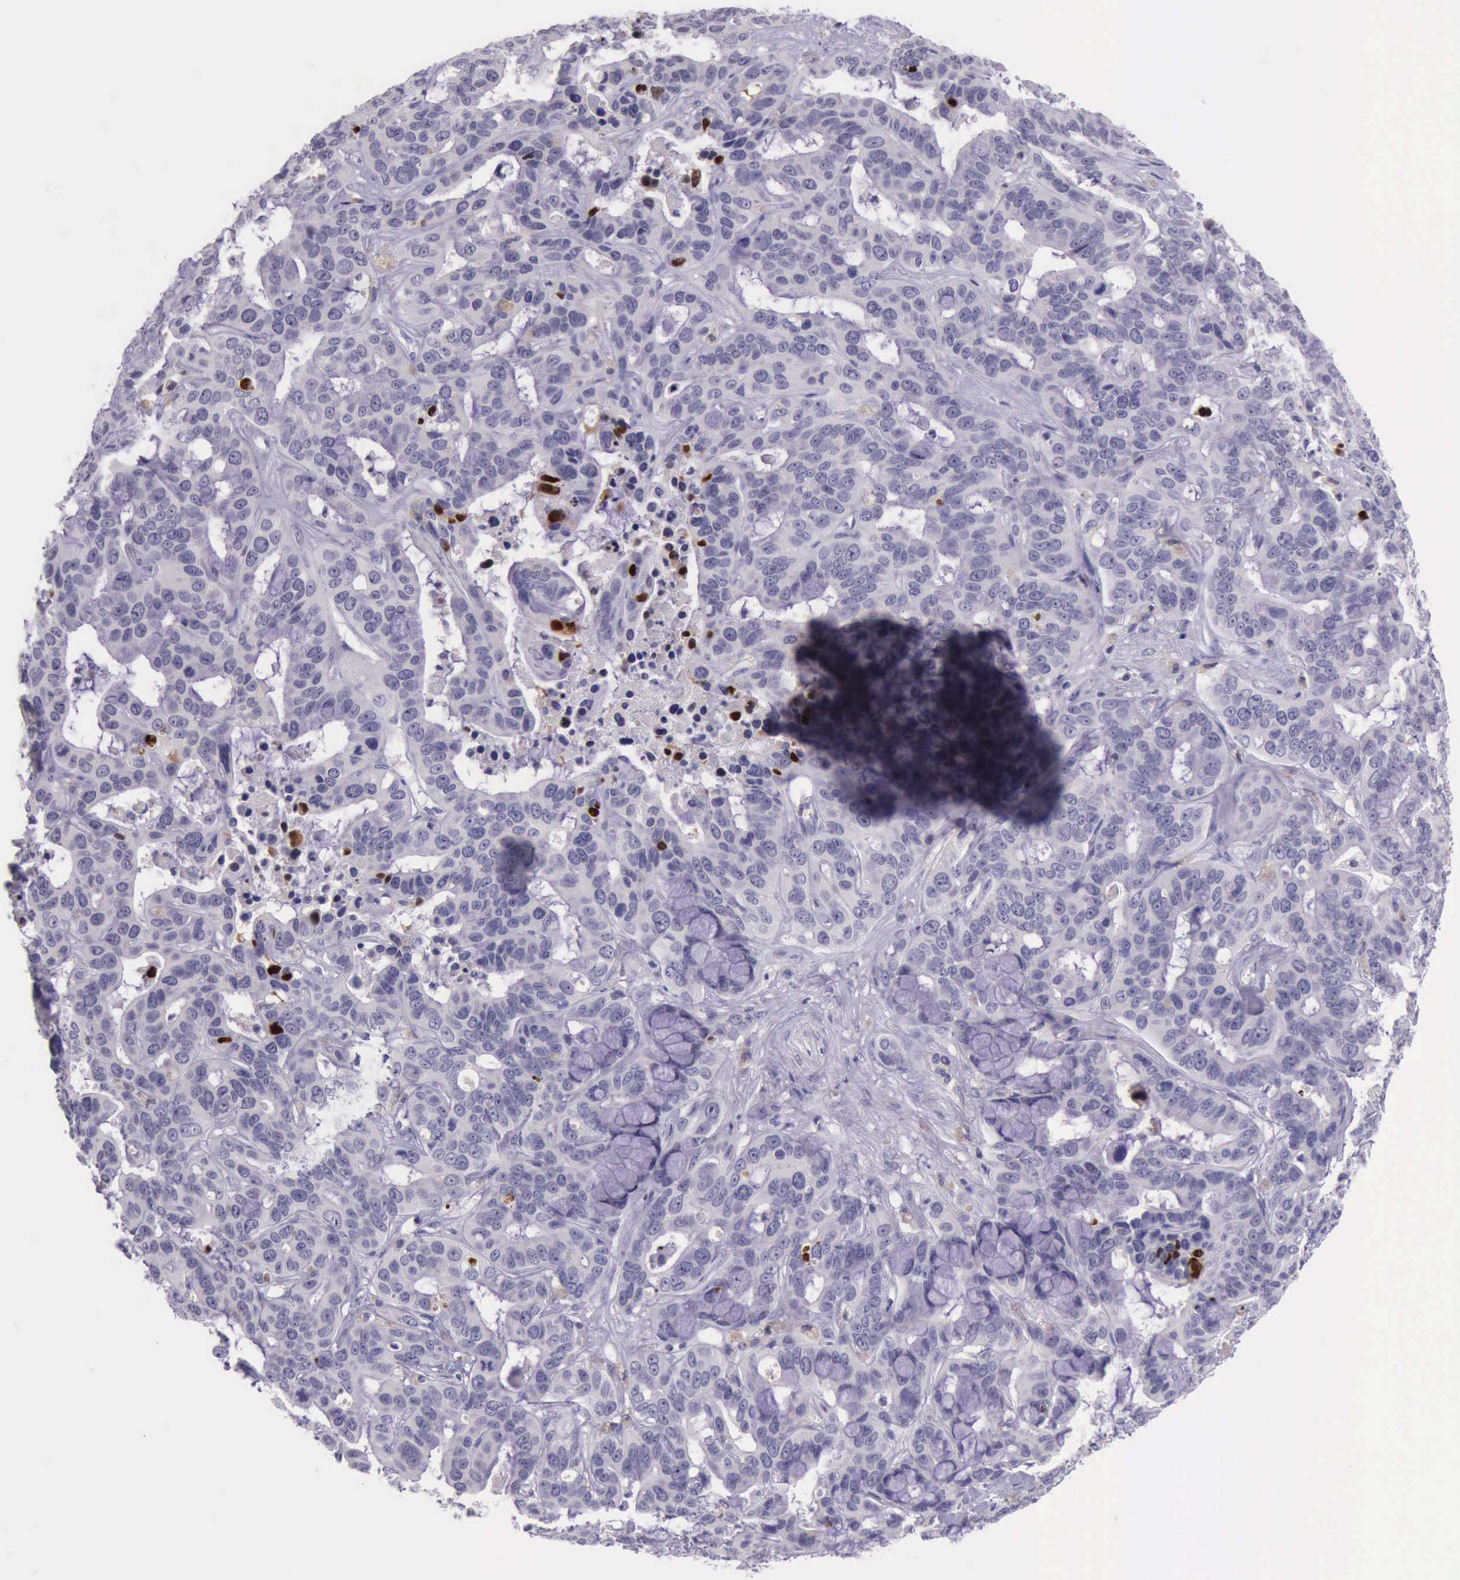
{"staining": {"intensity": "strong", "quantity": "<25%", "location": "nuclear"}, "tissue": "liver cancer", "cell_type": "Tumor cells", "image_type": "cancer", "snomed": [{"axis": "morphology", "description": "Cholangiocarcinoma"}, {"axis": "topography", "description": "Liver"}], "caption": "Tumor cells reveal medium levels of strong nuclear expression in approximately <25% of cells in liver cancer (cholangiocarcinoma).", "gene": "PARP1", "patient": {"sex": "female", "age": 65}}